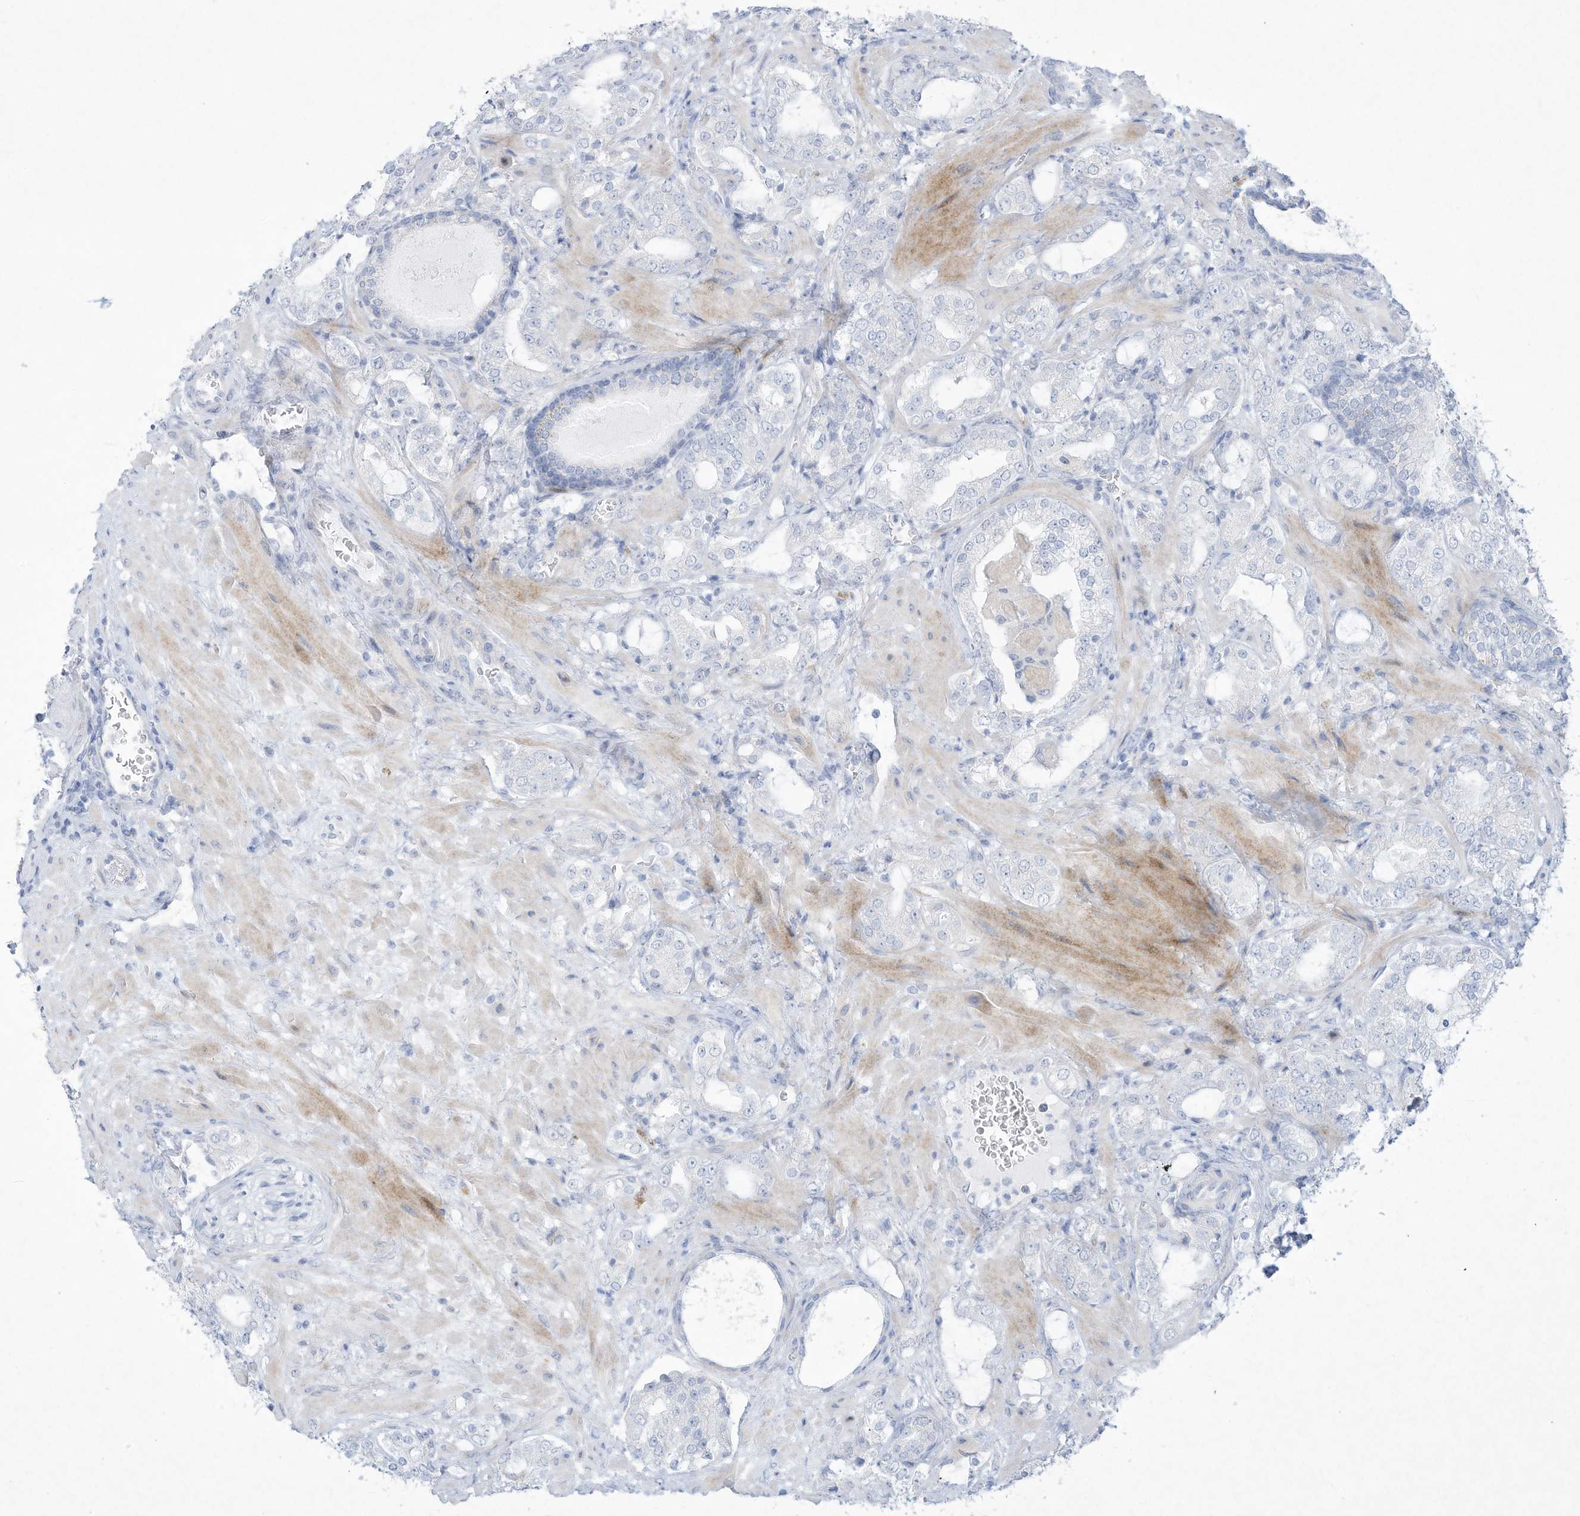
{"staining": {"intensity": "negative", "quantity": "none", "location": "none"}, "tissue": "prostate cancer", "cell_type": "Tumor cells", "image_type": "cancer", "snomed": [{"axis": "morphology", "description": "Adenocarcinoma, High grade"}, {"axis": "topography", "description": "Prostate"}], "caption": "The micrograph exhibits no staining of tumor cells in prostate cancer.", "gene": "PAX6", "patient": {"sex": "male", "age": 64}}